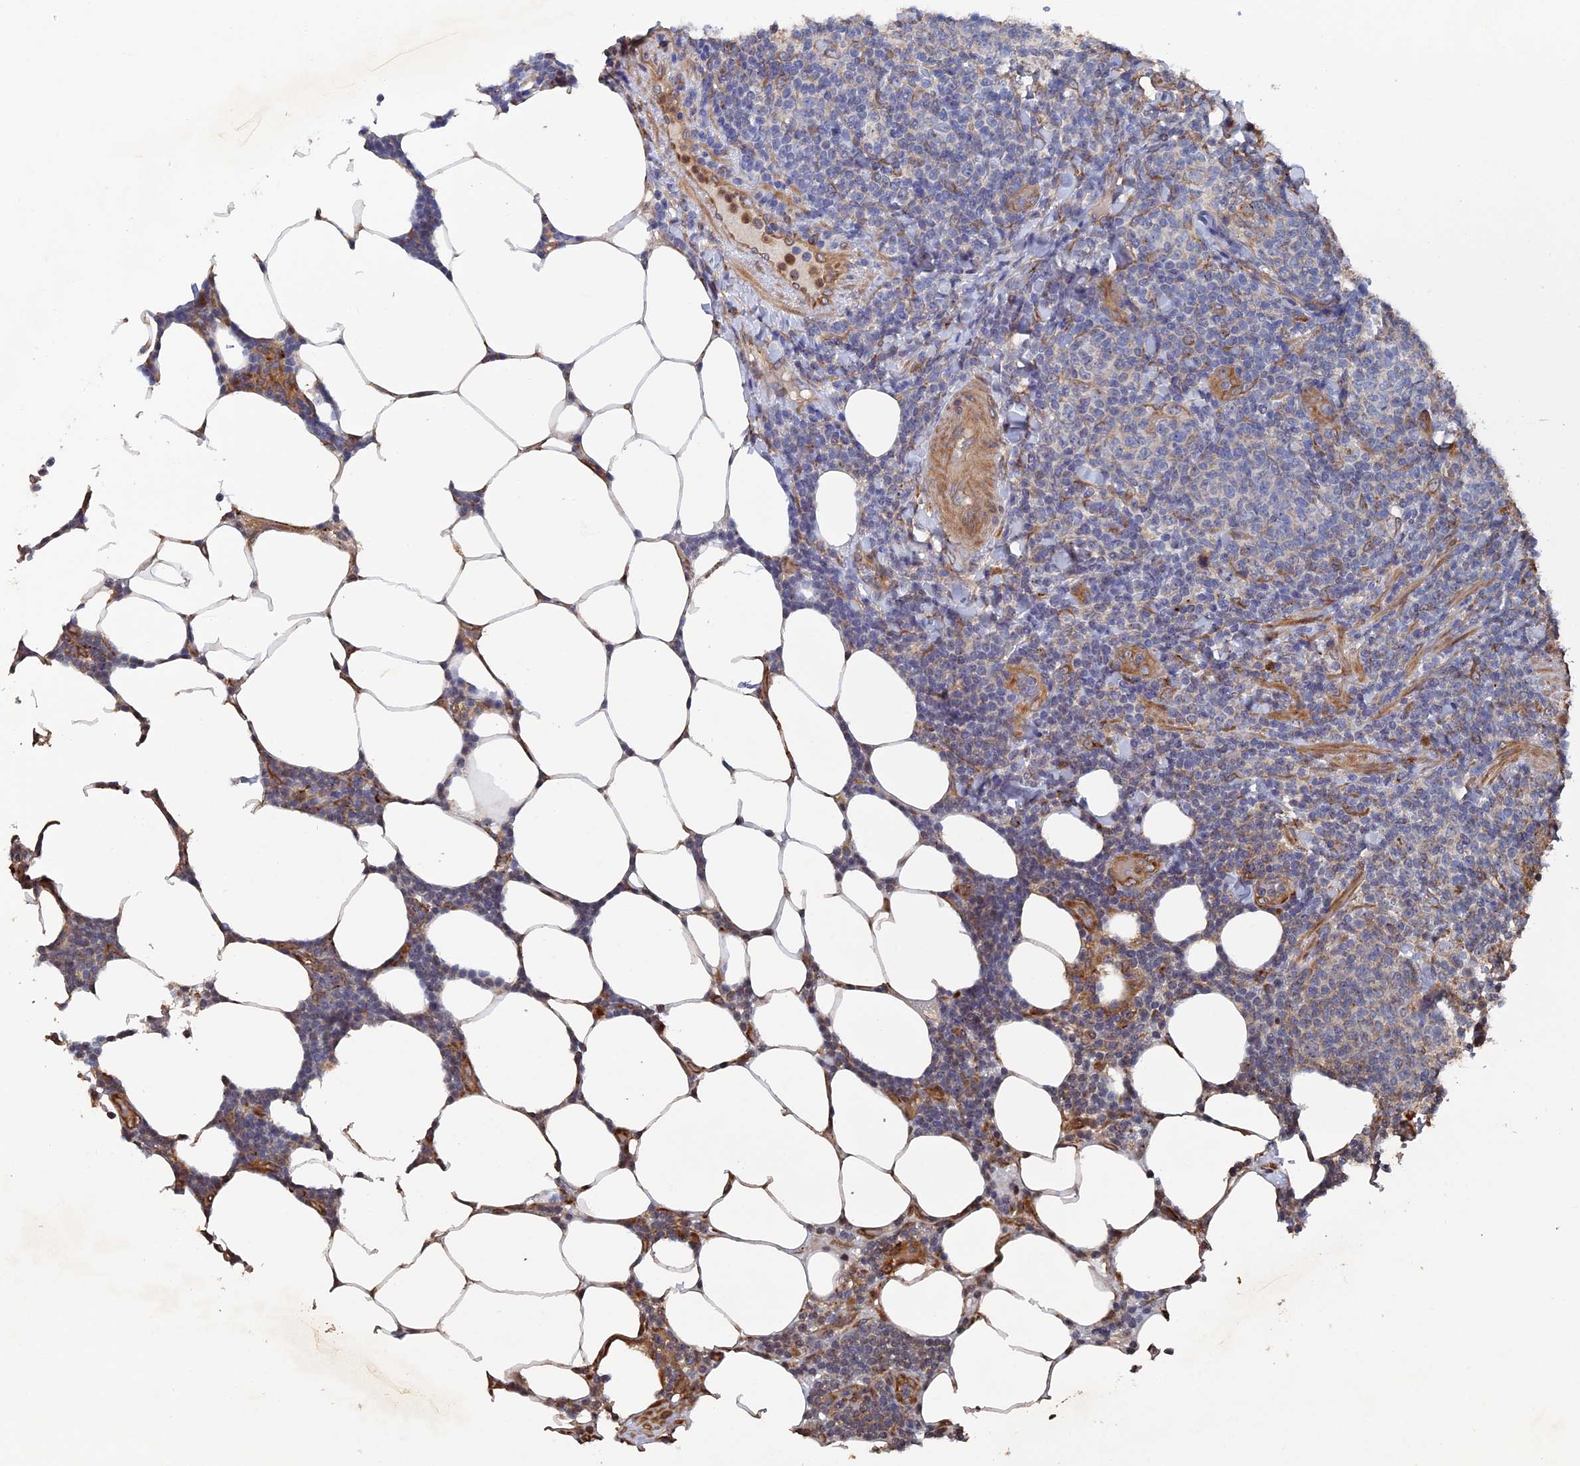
{"staining": {"intensity": "negative", "quantity": "none", "location": "none"}, "tissue": "lymphoma", "cell_type": "Tumor cells", "image_type": "cancer", "snomed": [{"axis": "morphology", "description": "Malignant lymphoma, non-Hodgkin's type, Low grade"}, {"axis": "topography", "description": "Lymph node"}], "caption": "A high-resolution image shows IHC staining of lymphoma, which shows no significant expression in tumor cells. The staining is performed using DAB brown chromogen with nuclei counter-stained in using hematoxylin.", "gene": "VPS37C", "patient": {"sex": "male", "age": 66}}